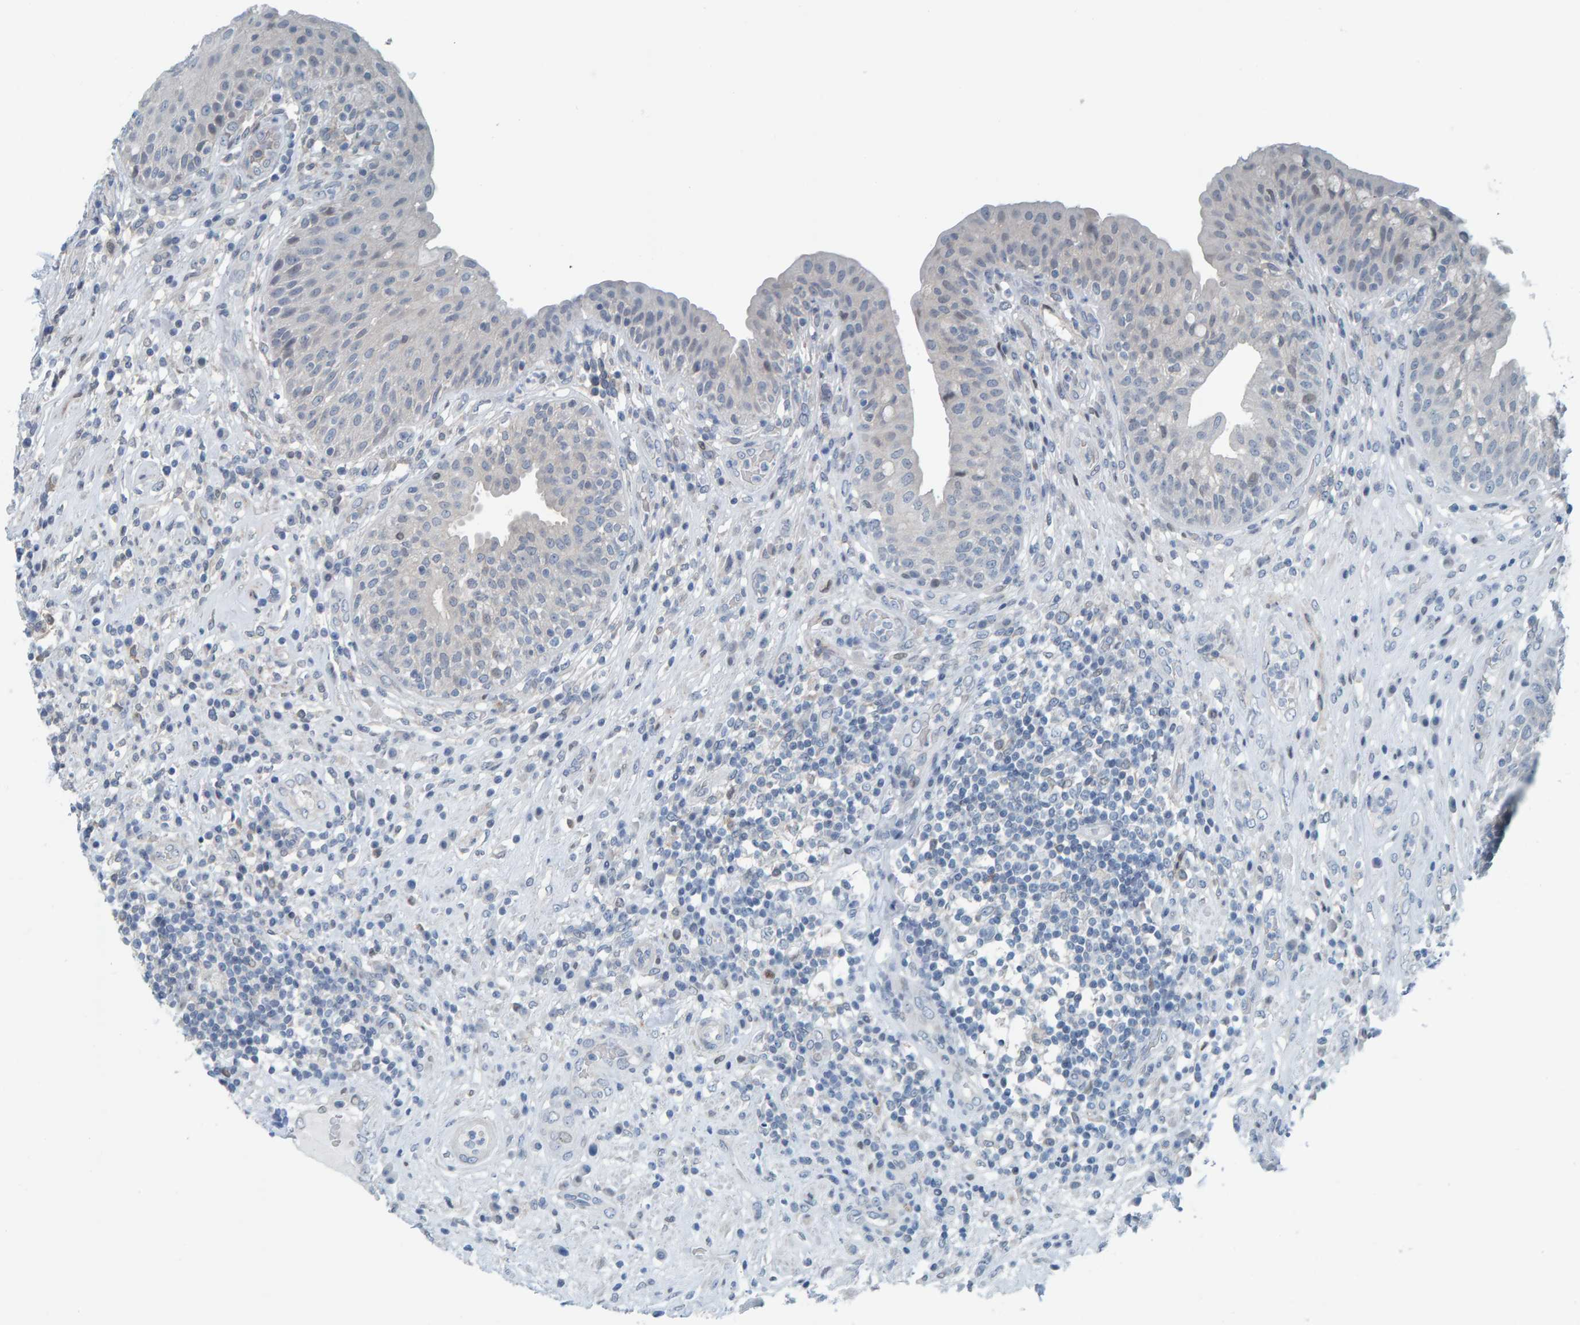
{"staining": {"intensity": "negative", "quantity": "none", "location": "none"}, "tissue": "urinary bladder", "cell_type": "Urothelial cells", "image_type": "normal", "snomed": [{"axis": "morphology", "description": "Normal tissue, NOS"}, {"axis": "topography", "description": "Urinary bladder"}], "caption": "Immunohistochemistry of benign urinary bladder displays no staining in urothelial cells.", "gene": "CNP", "patient": {"sex": "female", "age": 62}}